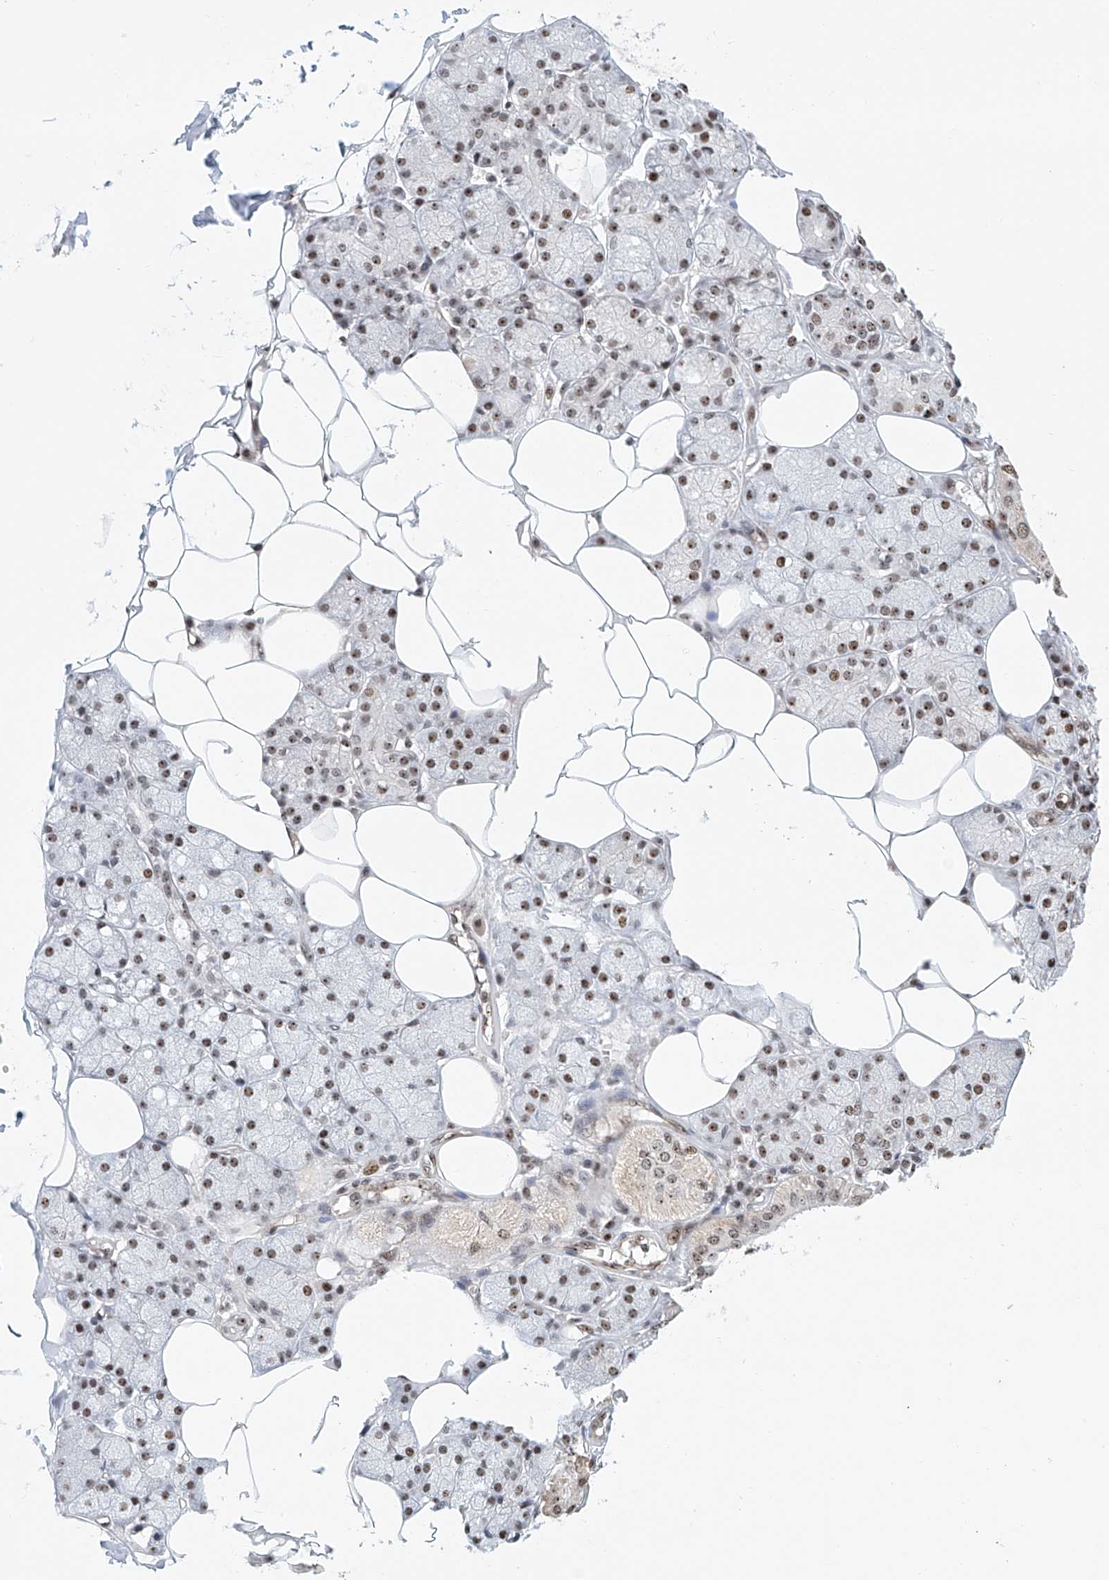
{"staining": {"intensity": "moderate", "quantity": ">75%", "location": "nuclear"}, "tissue": "salivary gland", "cell_type": "Glandular cells", "image_type": "normal", "snomed": [{"axis": "morphology", "description": "Normal tissue, NOS"}, {"axis": "topography", "description": "Salivary gland"}], "caption": "Immunohistochemical staining of normal human salivary gland reveals >75% levels of moderate nuclear protein staining in approximately >75% of glandular cells.", "gene": "PRUNE2", "patient": {"sex": "male", "age": 62}}